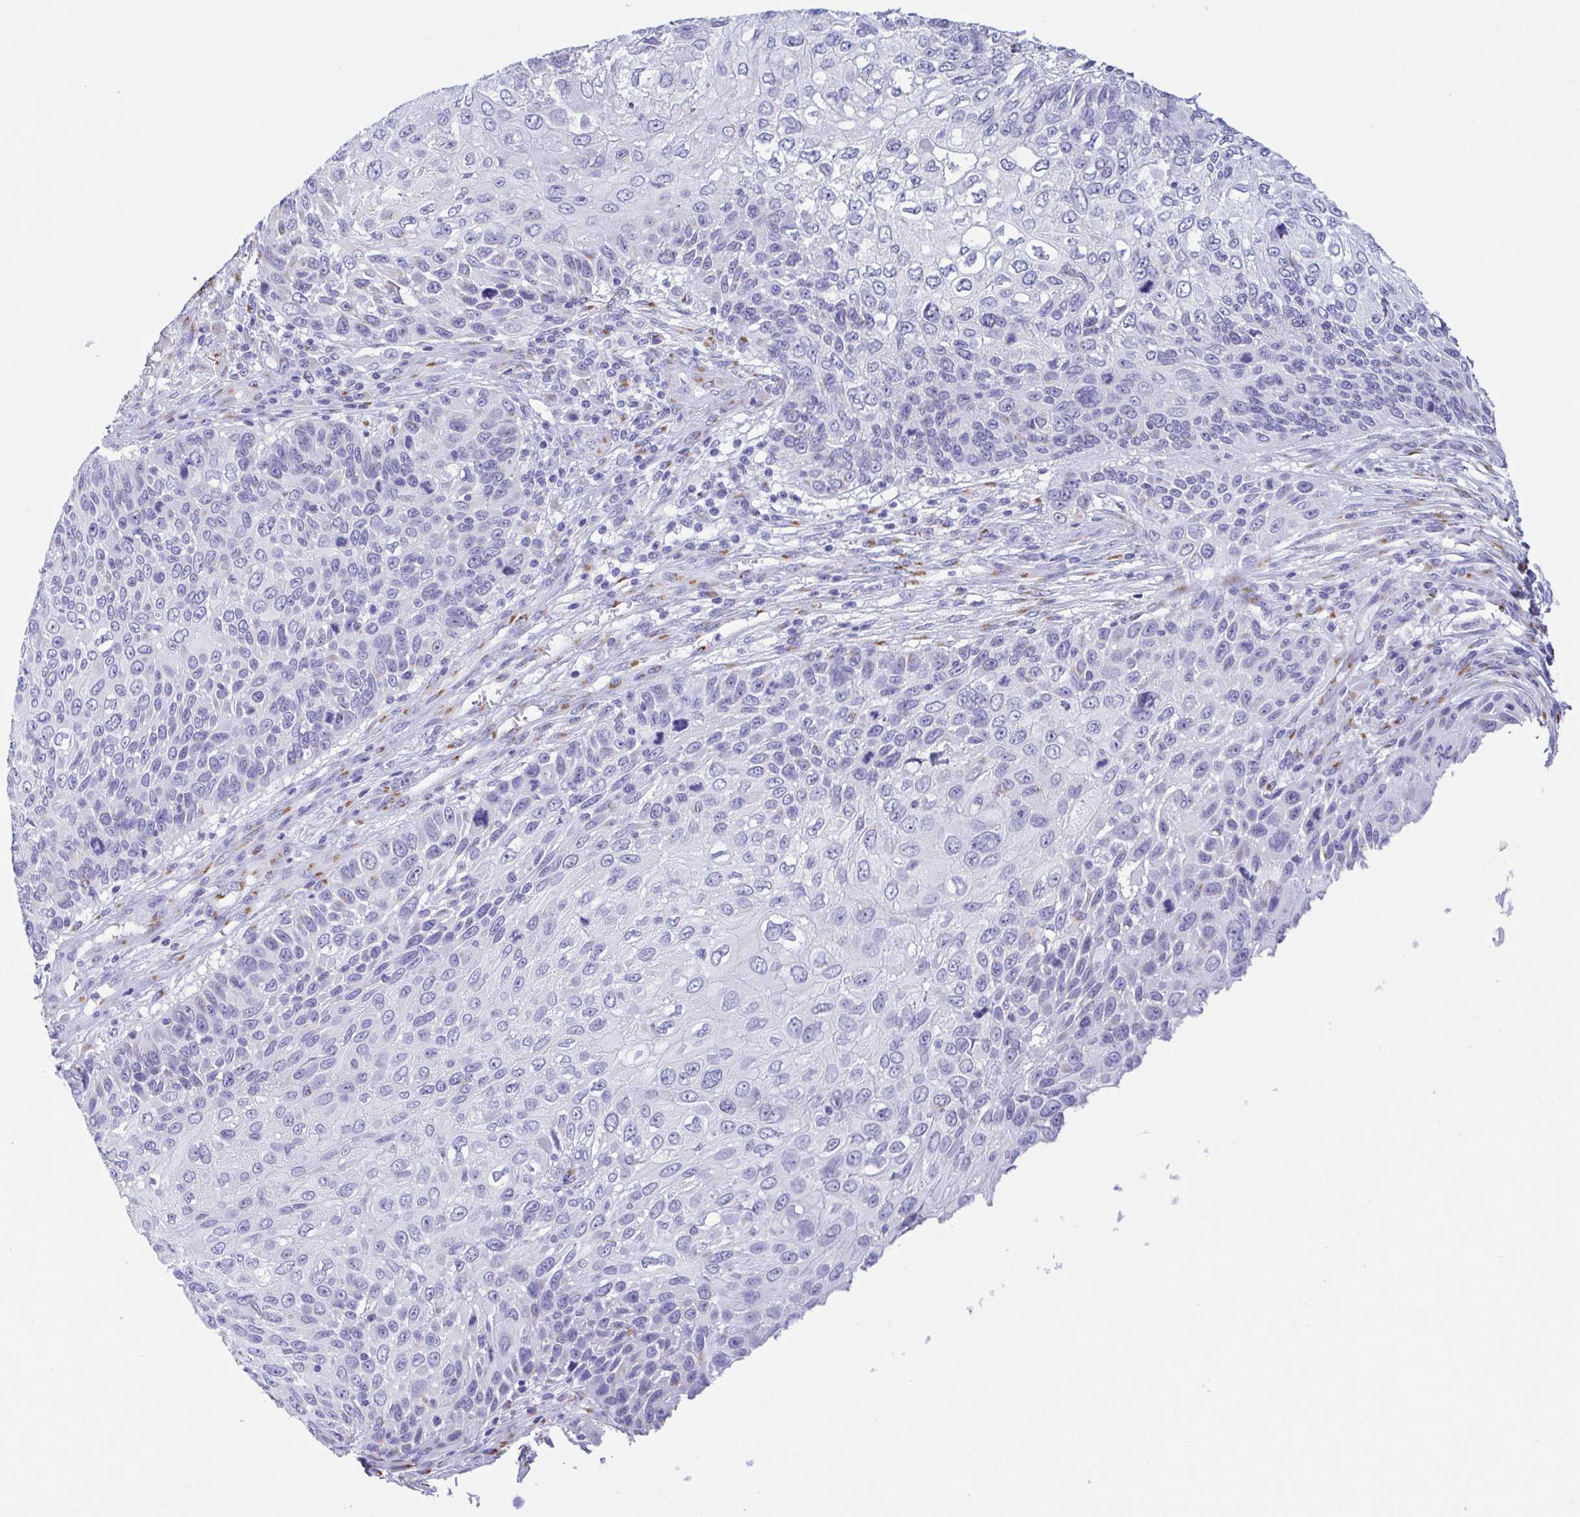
{"staining": {"intensity": "negative", "quantity": "none", "location": "none"}, "tissue": "skin cancer", "cell_type": "Tumor cells", "image_type": "cancer", "snomed": [{"axis": "morphology", "description": "Squamous cell carcinoma, NOS"}, {"axis": "topography", "description": "Skin"}], "caption": "Tumor cells are negative for protein expression in human skin squamous cell carcinoma.", "gene": "SULT1B1", "patient": {"sex": "male", "age": 92}}